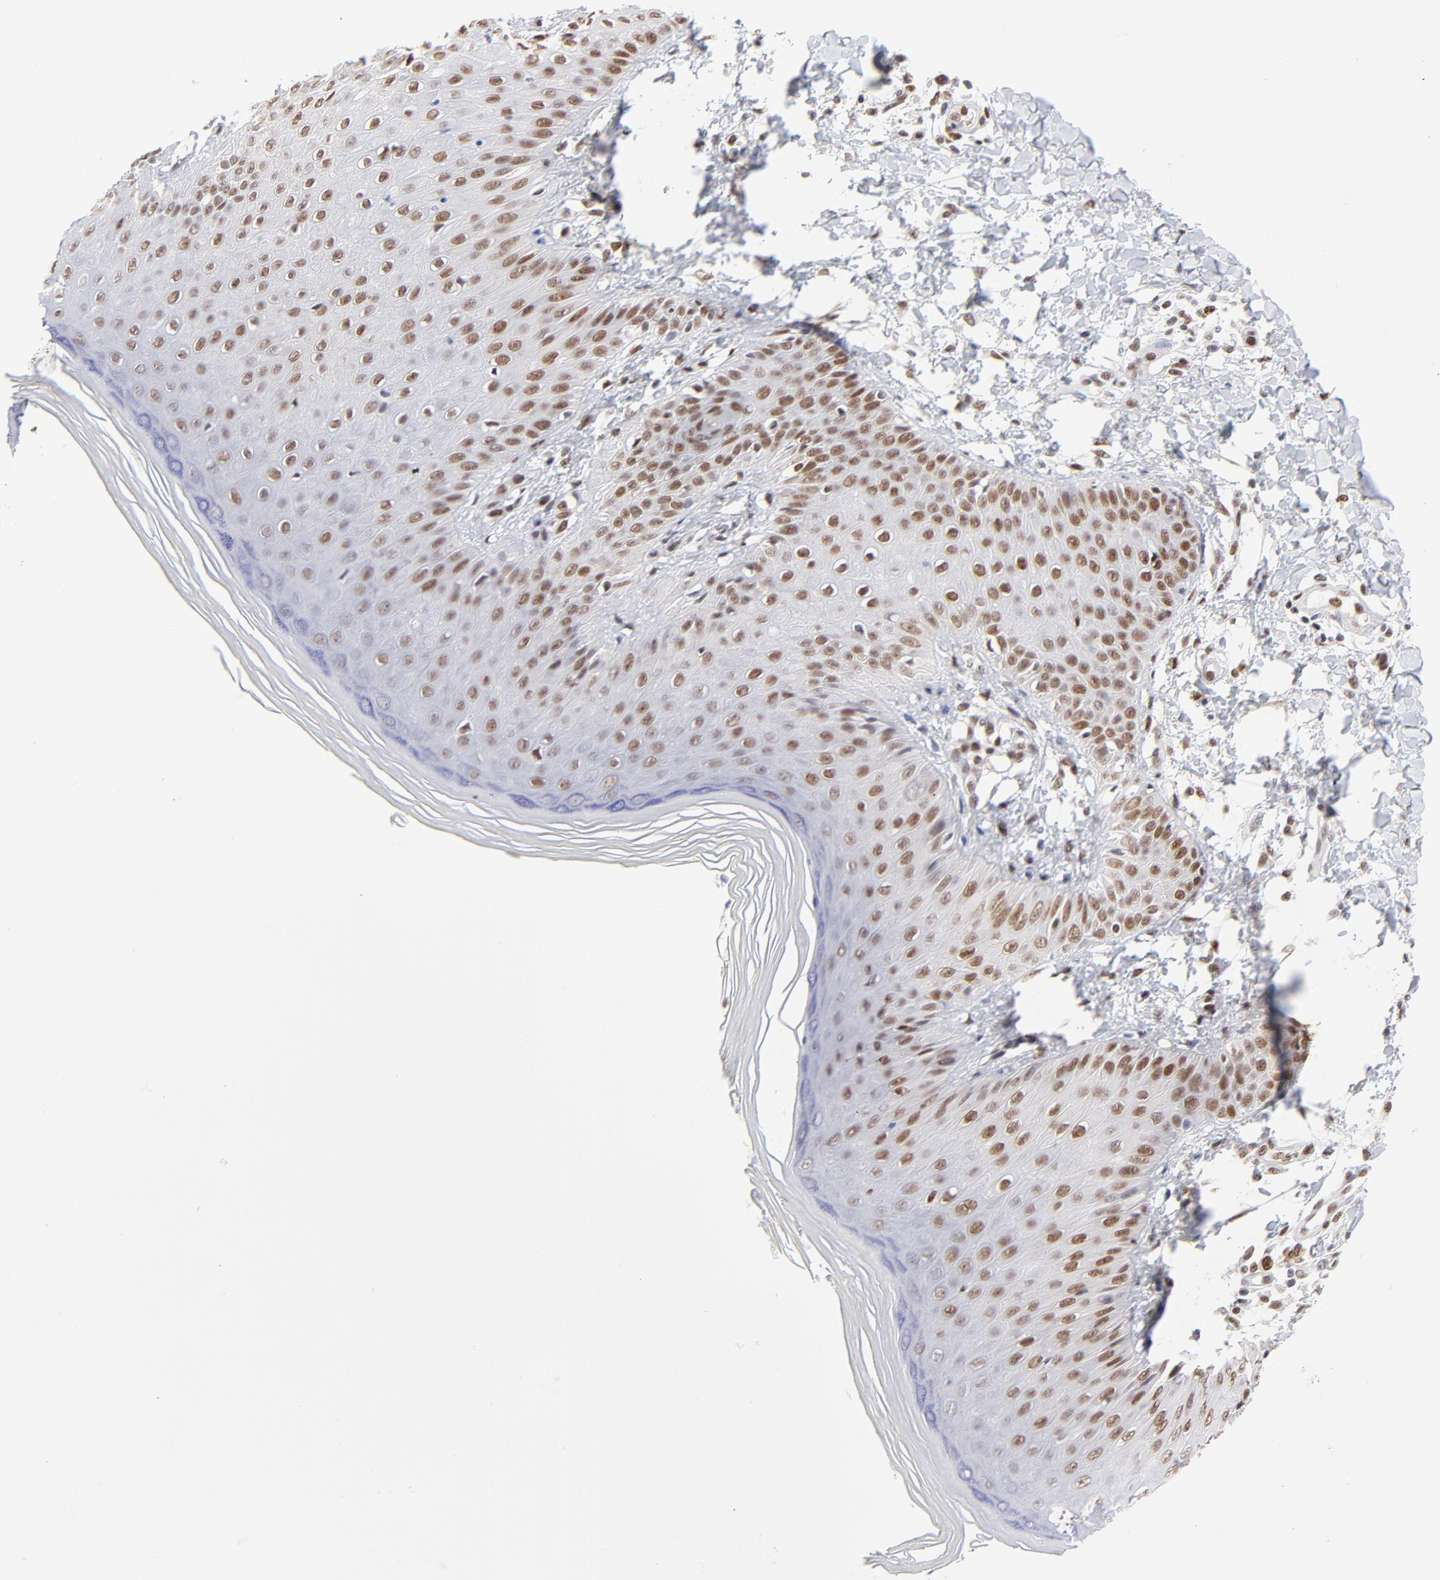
{"staining": {"intensity": "strong", "quantity": ">75%", "location": "nuclear"}, "tissue": "skin", "cell_type": "Epidermal cells", "image_type": "normal", "snomed": [{"axis": "morphology", "description": "Normal tissue, NOS"}, {"axis": "morphology", "description": "Inflammation, NOS"}, {"axis": "topography", "description": "Soft tissue"}, {"axis": "topography", "description": "Anal"}], "caption": "Strong nuclear staining for a protein is appreciated in approximately >75% of epidermal cells of unremarkable skin using immunohistochemistry.", "gene": "ZMYM3", "patient": {"sex": "female", "age": 15}}